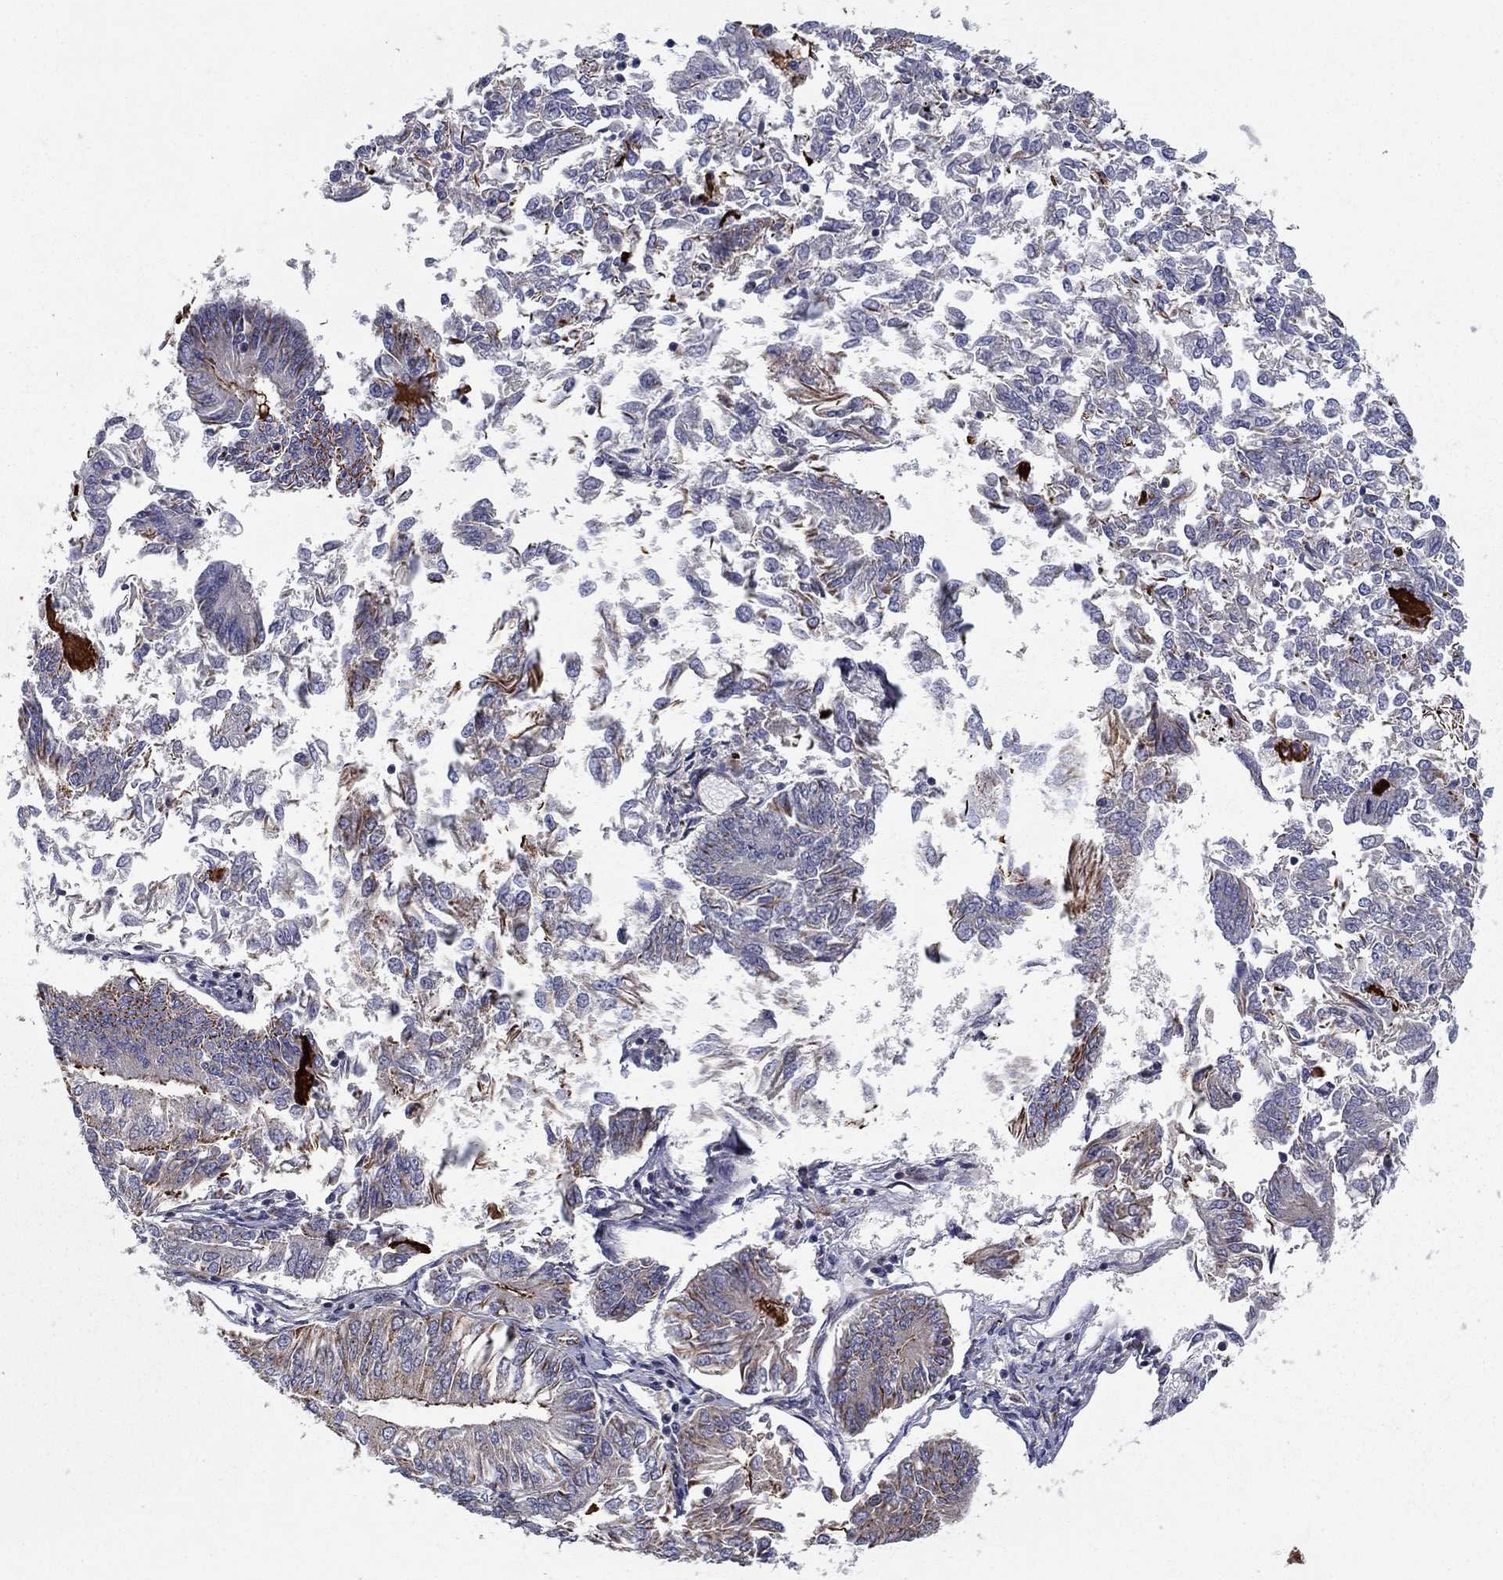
{"staining": {"intensity": "weak", "quantity": "<25%", "location": "cytoplasmic/membranous"}, "tissue": "endometrial cancer", "cell_type": "Tumor cells", "image_type": "cancer", "snomed": [{"axis": "morphology", "description": "Adenocarcinoma, NOS"}, {"axis": "topography", "description": "Endometrium"}], "caption": "Protein analysis of endometrial cancer reveals no significant expression in tumor cells.", "gene": "CLSTN1", "patient": {"sex": "female", "age": 58}}